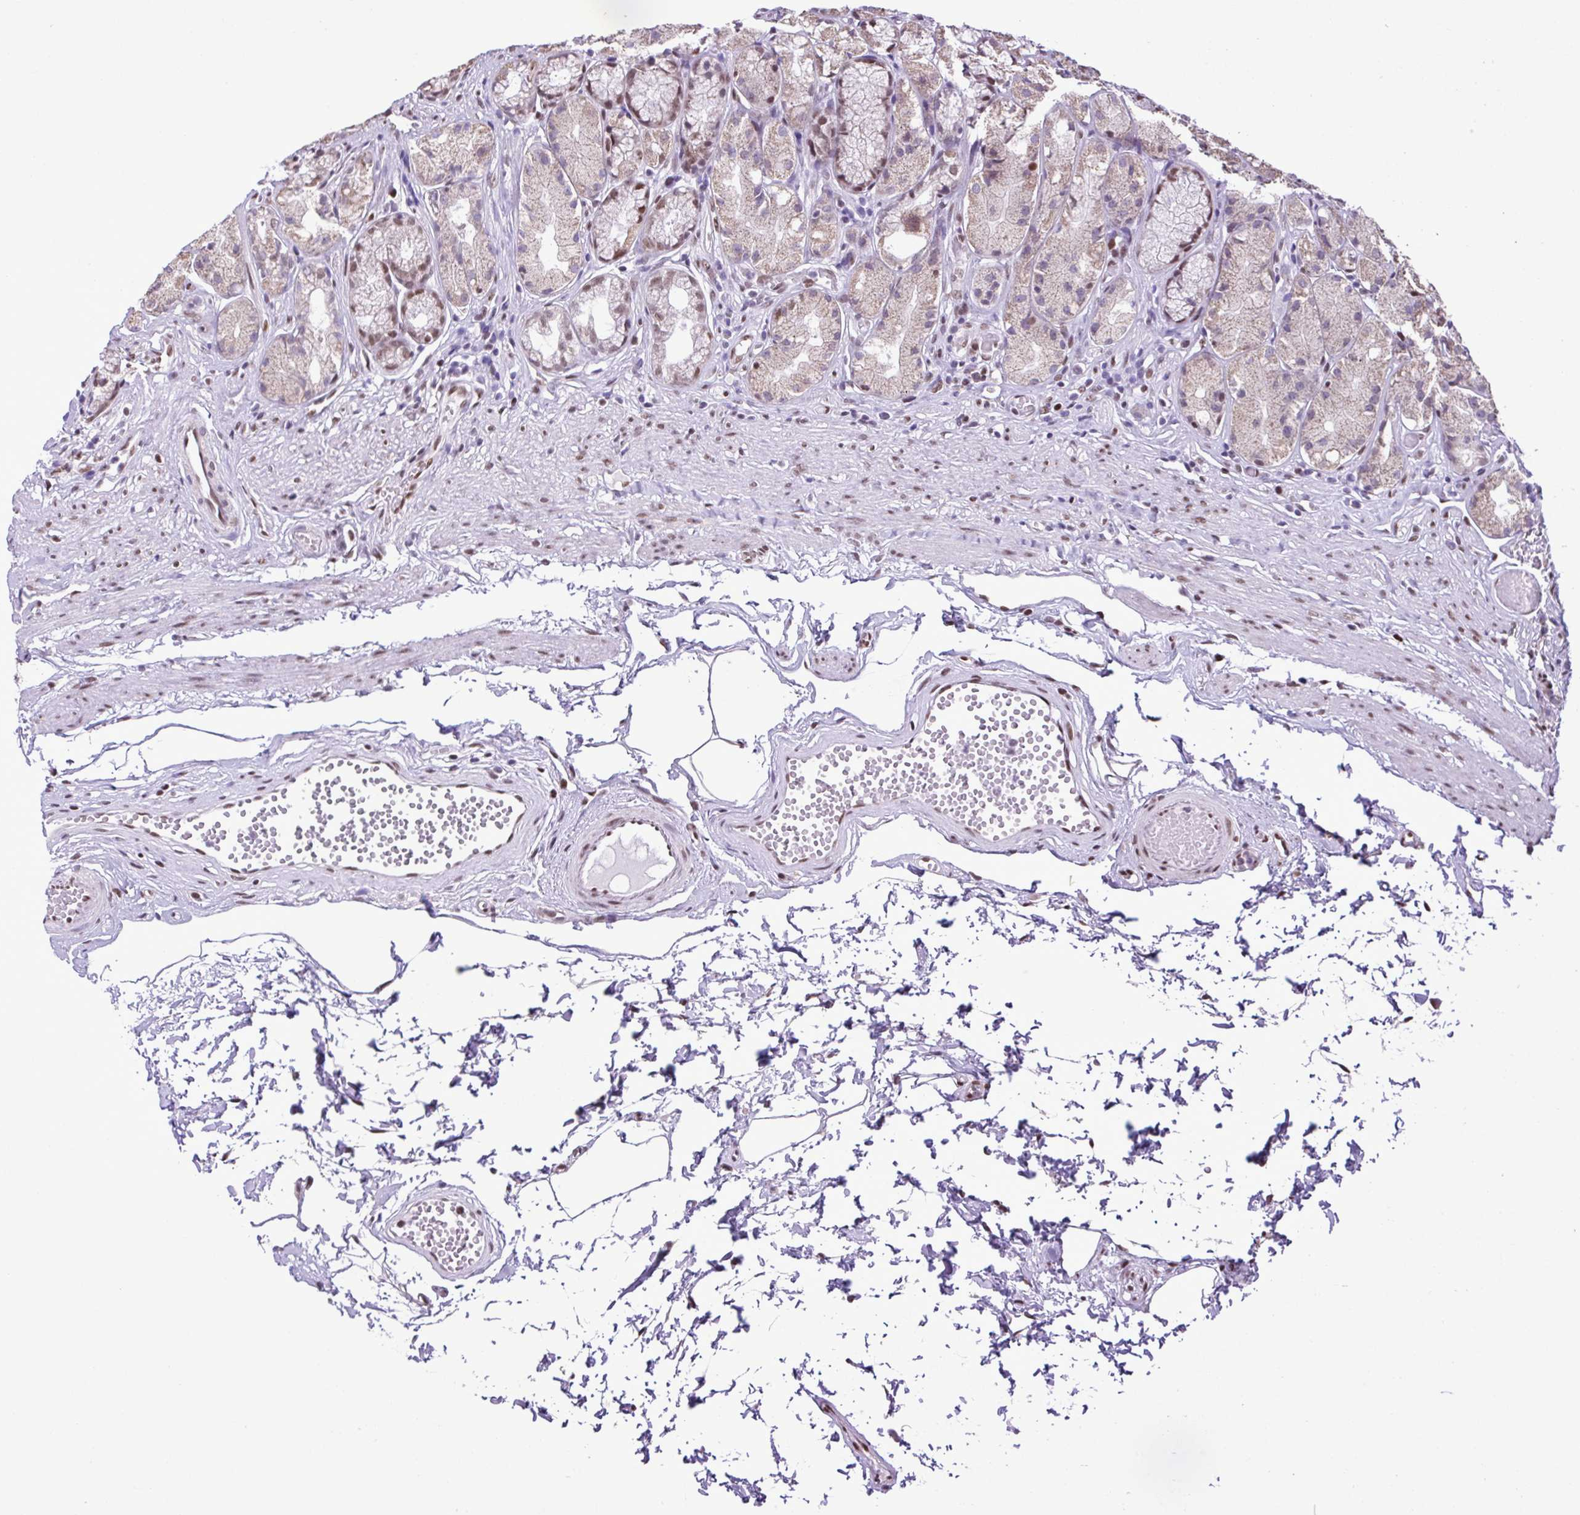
{"staining": {"intensity": "weak", "quantity": "25%-75%", "location": "cytoplasmic/membranous,nuclear"}, "tissue": "stomach", "cell_type": "Glandular cells", "image_type": "normal", "snomed": [{"axis": "morphology", "description": "Normal tissue, NOS"}, {"axis": "topography", "description": "Stomach"}], "caption": "A micrograph of stomach stained for a protein shows weak cytoplasmic/membranous,nuclear brown staining in glandular cells. Ihc stains the protein in brown and the nuclei are stained blue.", "gene": "TIMM21", "patient": {"sex": "male", "age": 70}}